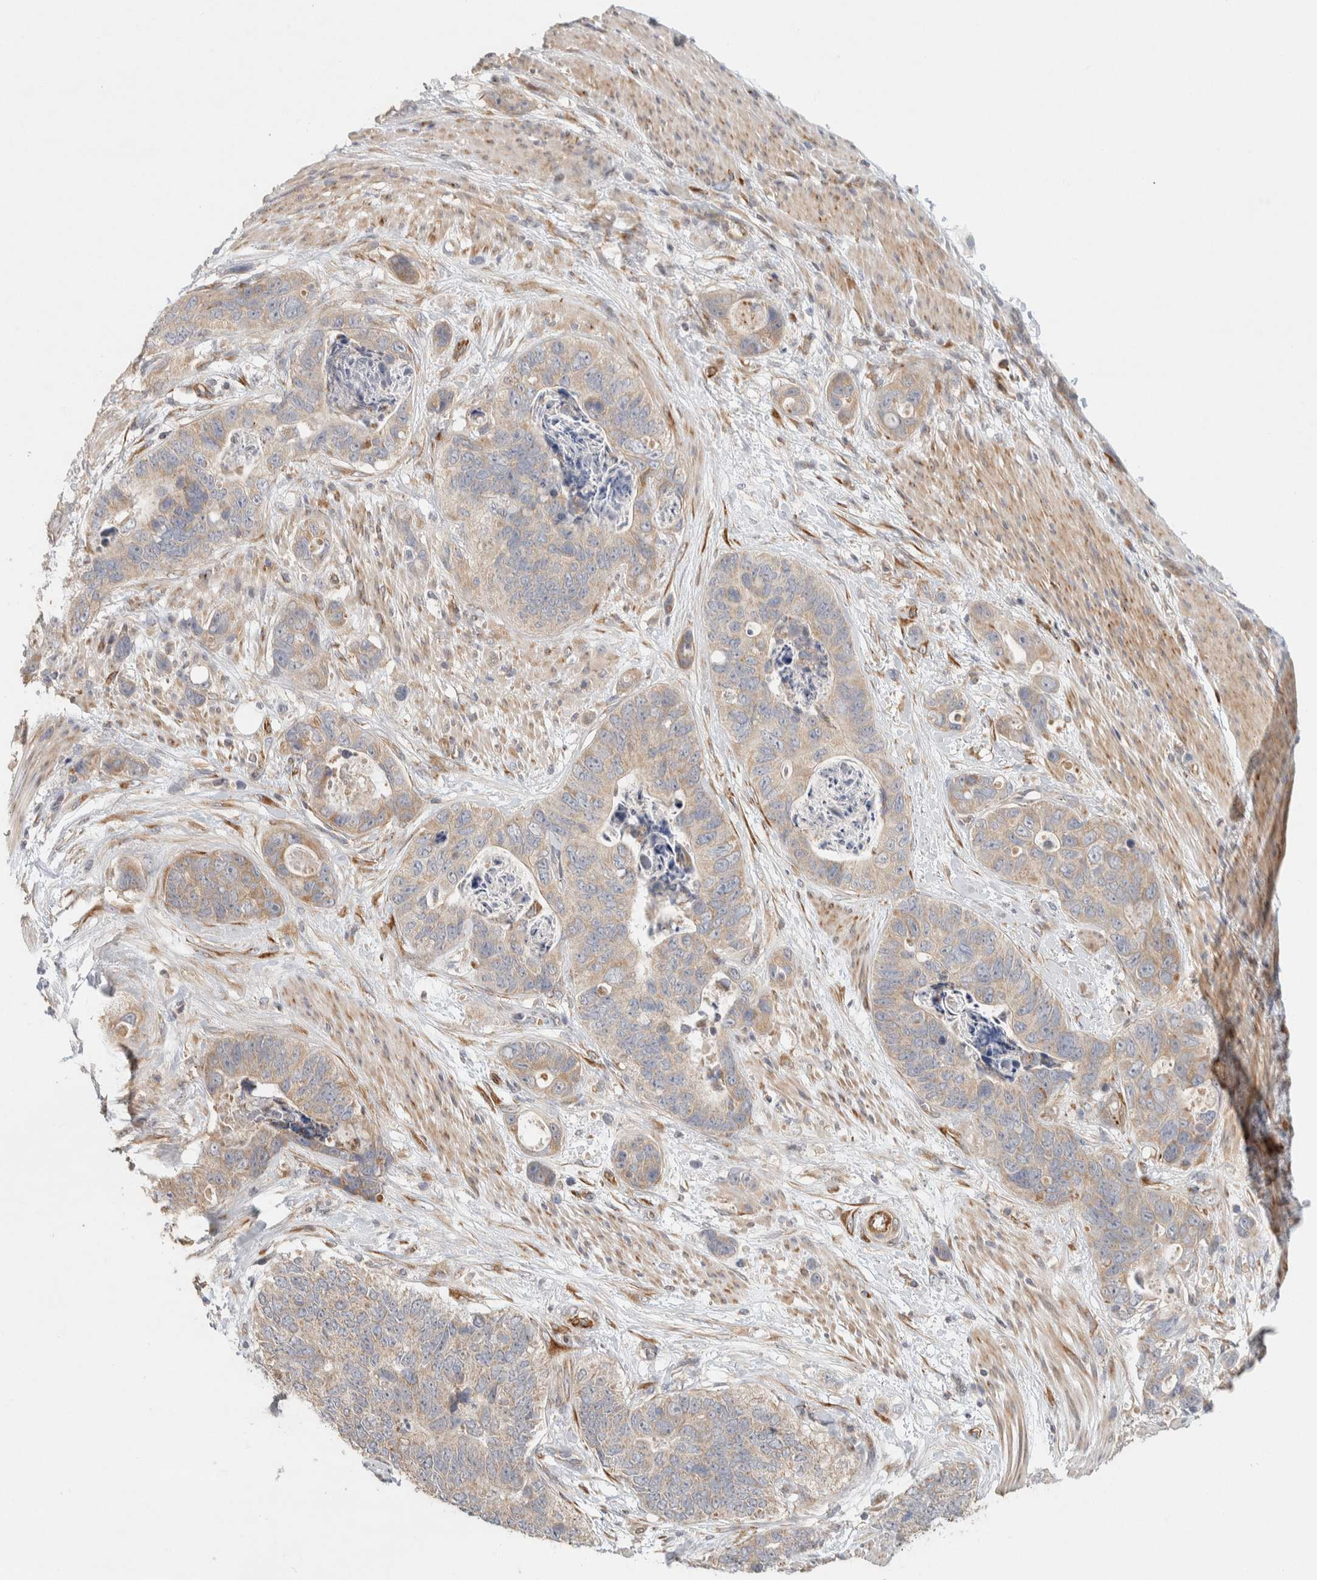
{"staining": {"intensity": "weak", "quantity": ">75%", "location": "cytoplasmic/membranous"}, "tissue": "stomach cancer", "cell_type": "Tumor cells", "image_type": "cancer", "snomed": [{"axis": "morphology", "description": "Normal tissue, NOS"}, {"axis": "morphology", "description": "Adenocarcinoma, NOS"}, {"axis": "topography", "description": "Stomach"}], "caption": "This is an image of immunohistochemistry staining of stomach cancer (adenocarcinoma), which shows weak expression in the cytoplasmic/membranous of tumor cells.", "gene": "KIF9", "patient": {"sex": "female", "age": 89}}